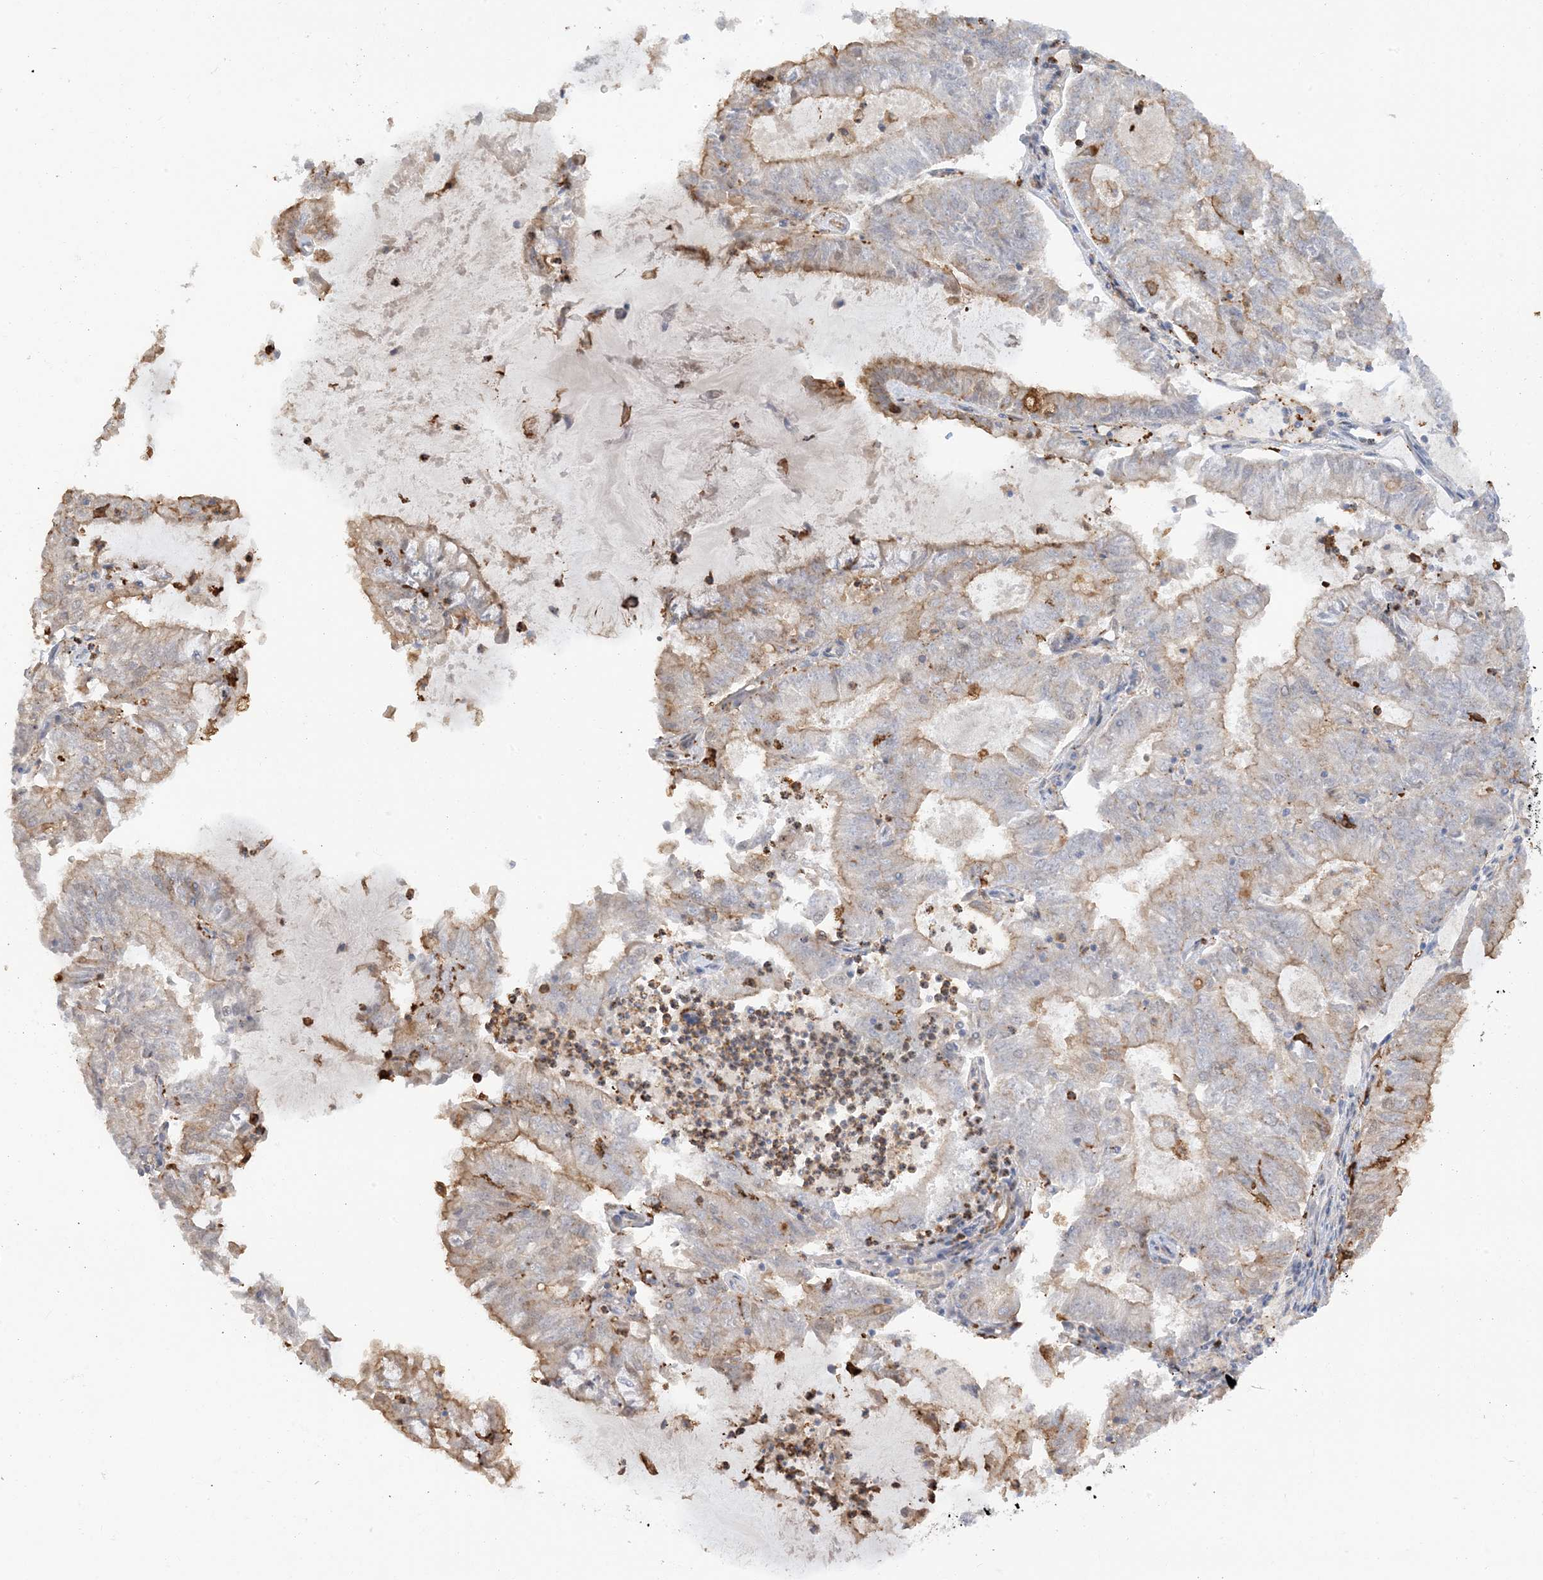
{"staining": {"intensity": "negative", "quantity": "none", "location": "none"}, "tissue": "endometrial cancer", "cell_type": "Tumor cells", "image_type": "cancer", "snomed": [{"axis": "morphology", "description": "Adenocarcinoma, NOS"}, {"axis": "topography", "description": "Endometrium"}], "caption": "Tumor cells are negative for protein expression in human endometrial cancer (adenocarcinoma).", "gene": "PHACTR2", "patient": {"sex": "female", "age": 57}}